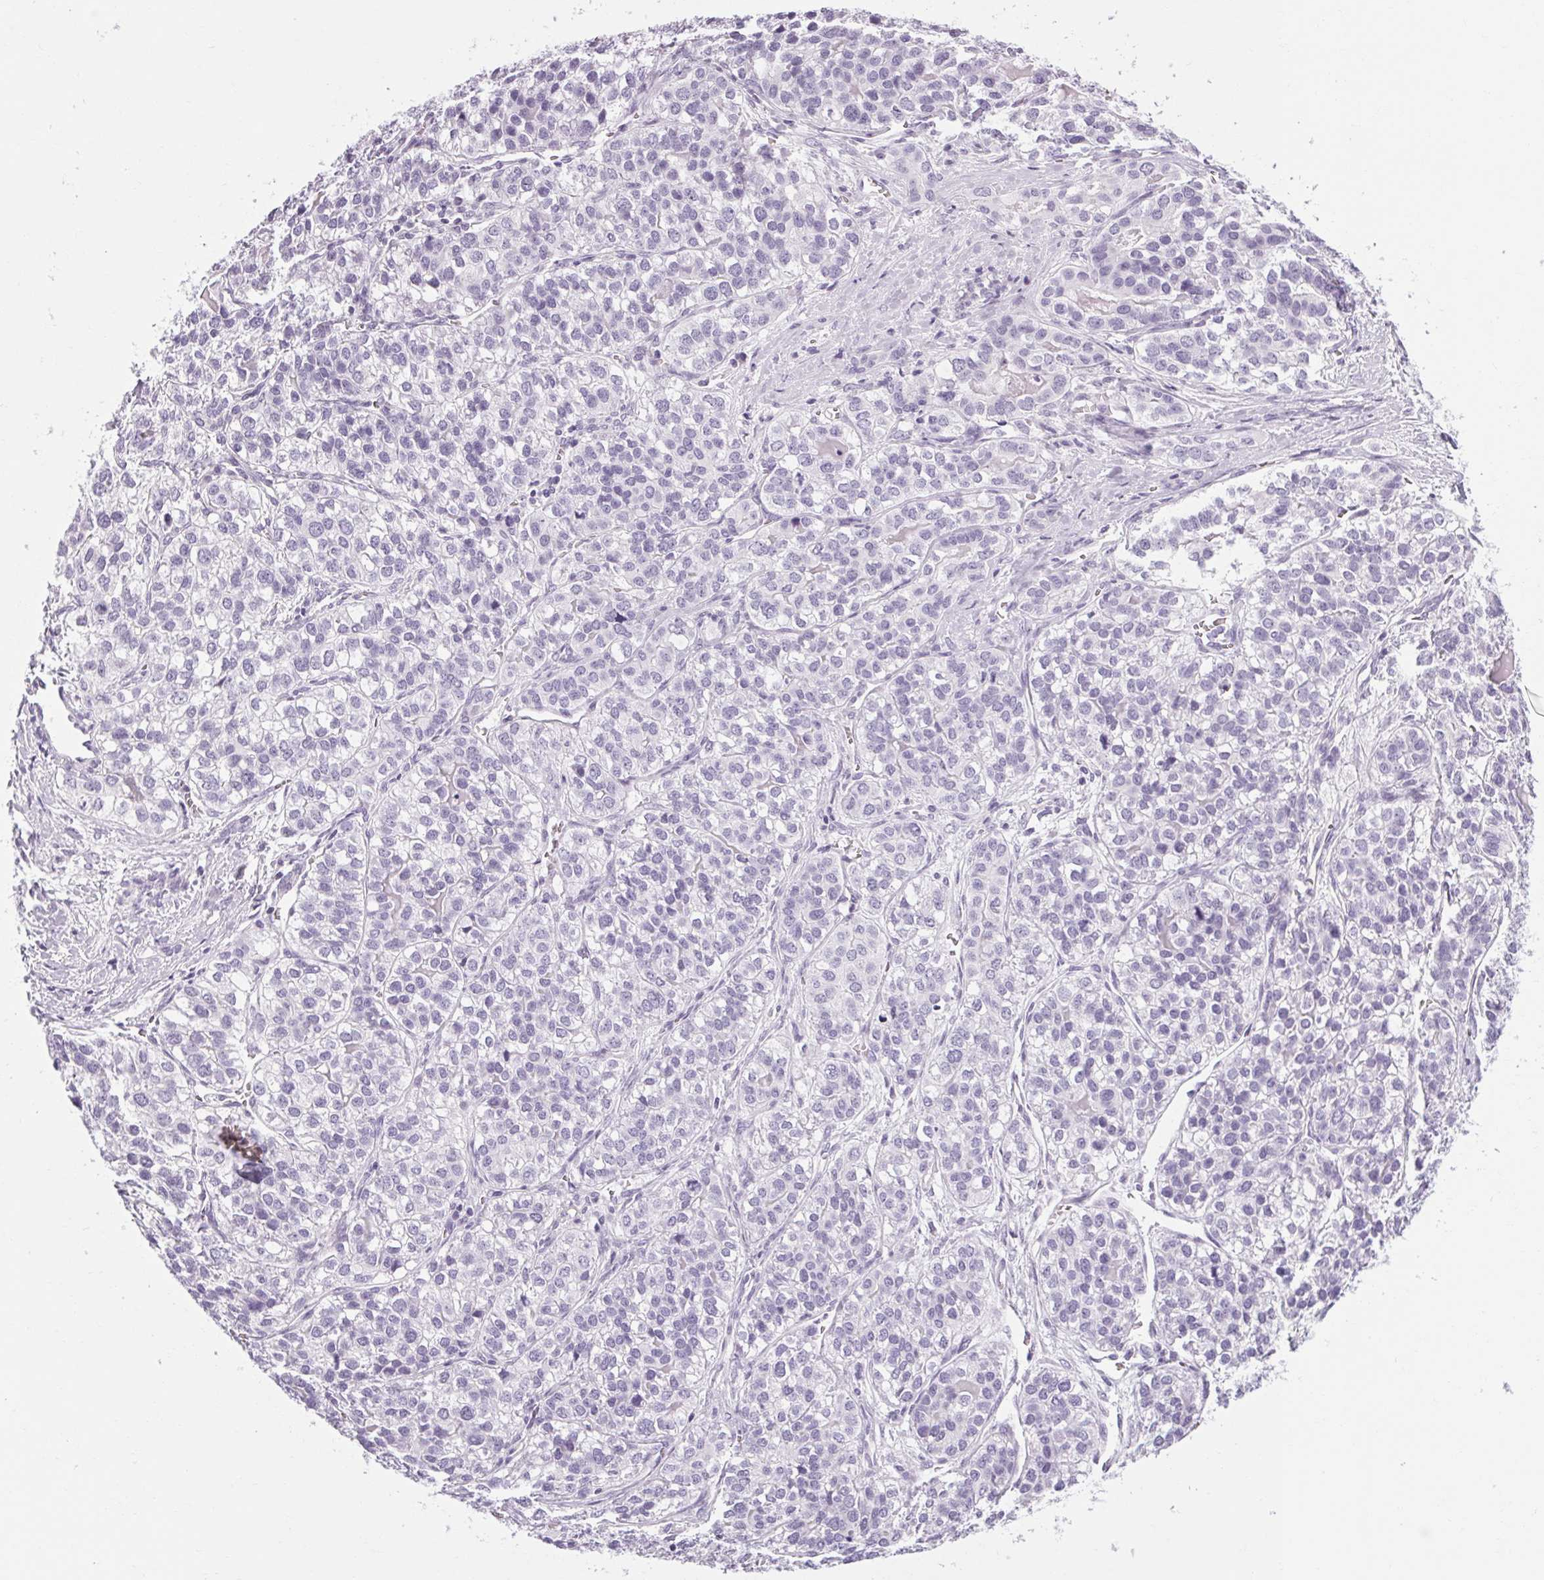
{"staining": {"intensity": "negative", "quantity": "none", "location": "none"}, "tissue": "liver cancer", "cell_type": "Tumor cells", "image_type": "cancer", "snomed": [{"axis": "morphology", "description": "Cholangiocarcinoma"}, {"axis": "topography", "description": "Liver"}], "caption": "A photomicrograph of liver cancer stained for a protein displays no brown staining in tumor cells.", "gene": "POMC", "patient": {"sex": "male", "age": 56}}